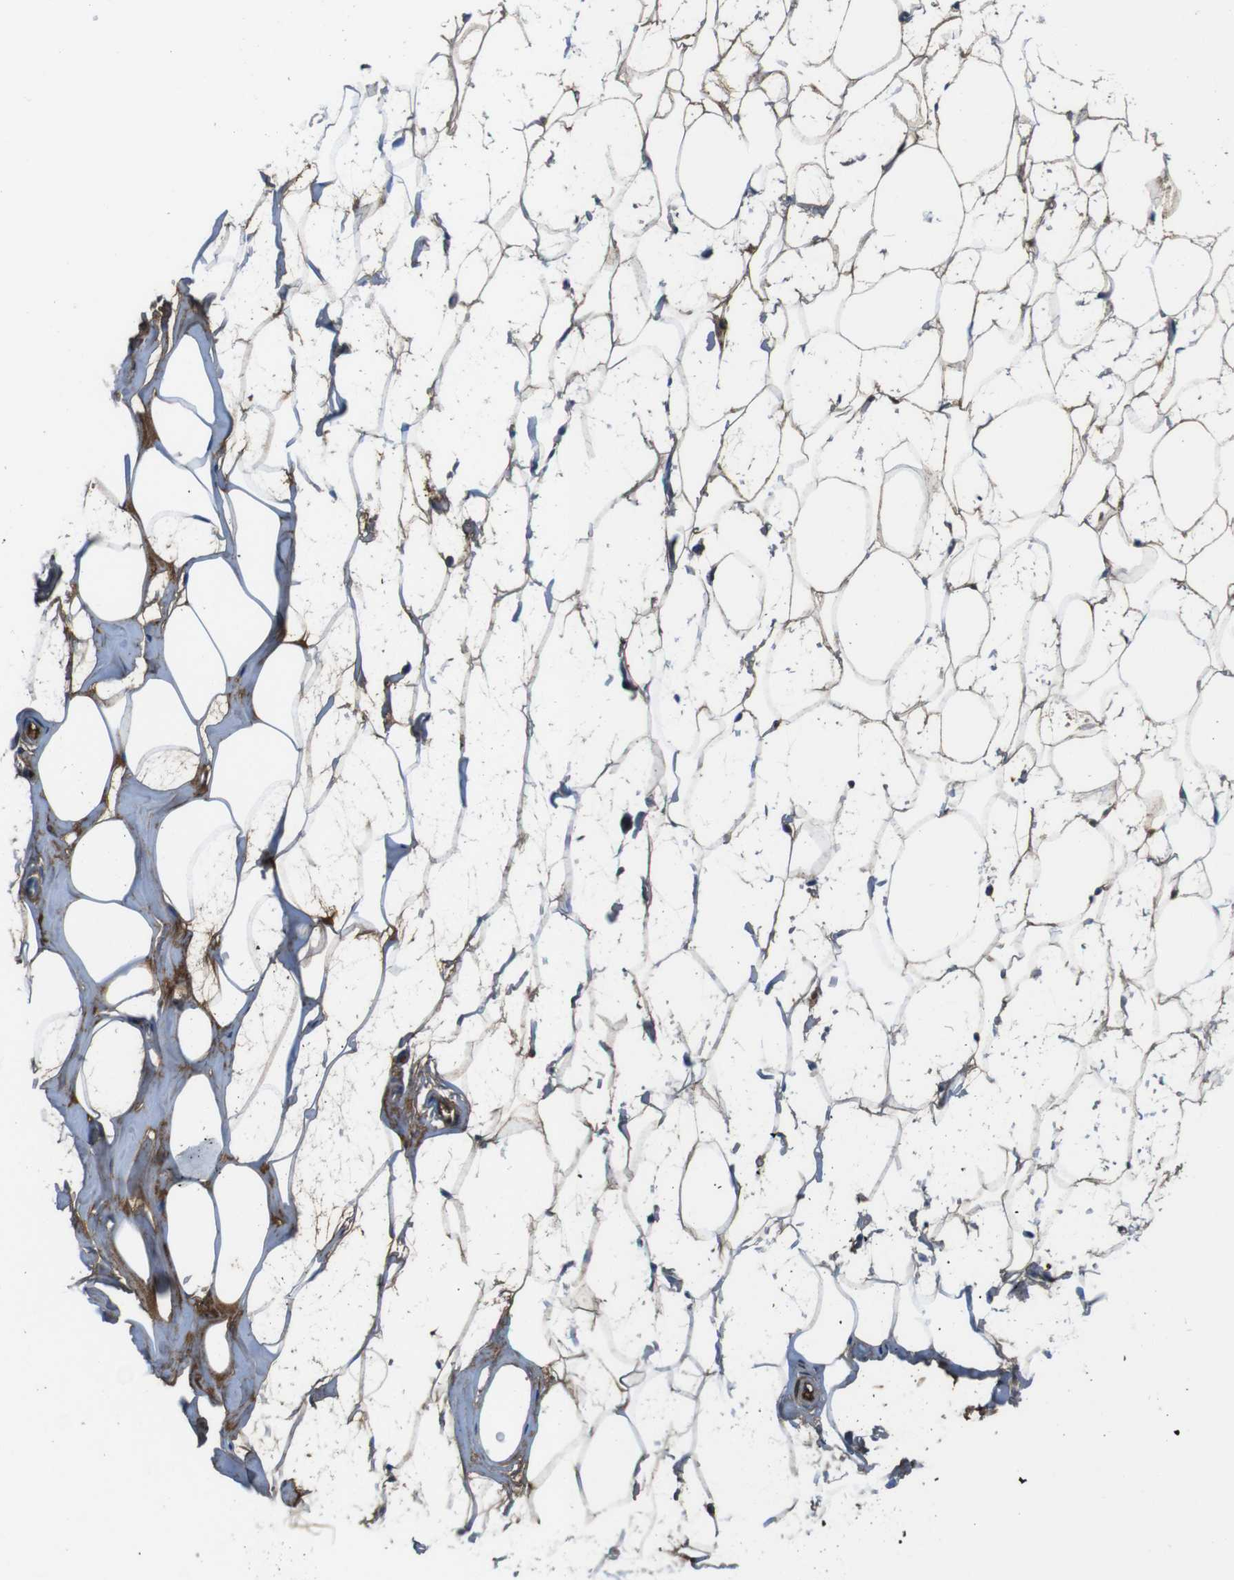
{"staining": {"intensity": "weak", "quantity": "25%-75%", "location": "cytoplasmic/membranous"}, "tissue": "adipose tissue", "cell_type": "Adipocytes", "image_type": "normal", "snomed": [{"axis": "morphology", "description": "Normal tissue, NOS"}, {"axis": "topography", "description": "Breast"}, {"axis": "topography", "description": "Soft tissue"}], "caption": "Immunohistochemistry photomicrograph of benign adipose tissue stained for a protein (brown), which exhibits low levels of weak cytoplasmic/membranous expression in about 25%-75% of adipocytes.", "gene": "IGKC", "patient": {"sex": "female", "age": 75}}